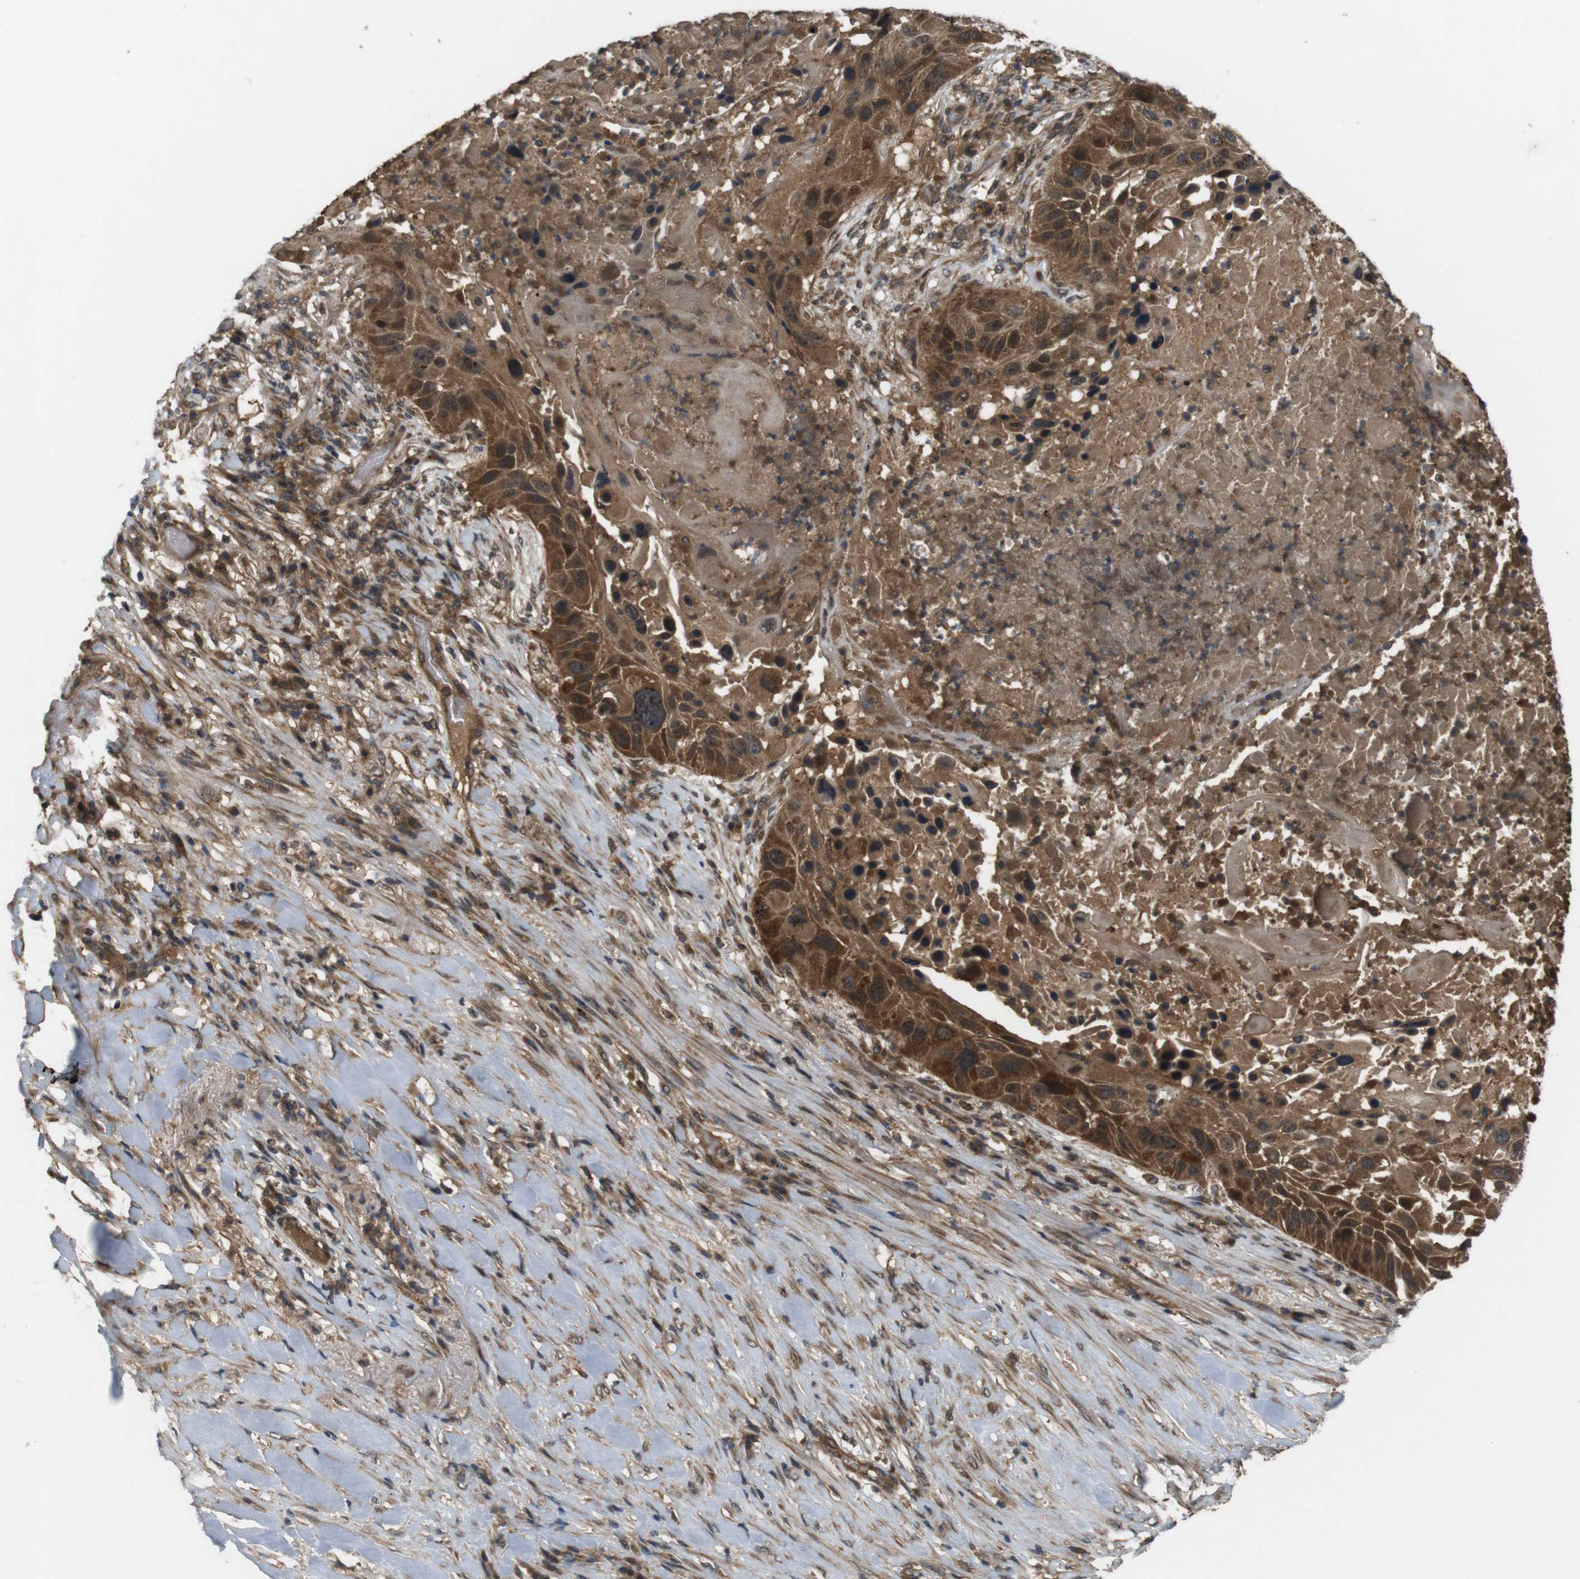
{"staining": {"intensity": "moderate", "quantity": ">75%", "location": "cytoplasmic/membranous"}, "tissue": "lung cancer", "cell_type": "Tumor cells", "image_type": "cancer", "snomed": [{"axis": "morphology", "description": "Squamous cell carcinoma, NOS"}, {"axis": "topography", "description": "Lung"}], "caption": "Human squamous cell carcinoma (lung) stained for a protein (brown) reveals moderate cytoplasmic/membranous positive positivity in about >75% of tumor cells.", "gene": "NFKBIE", "patient": {"sex": "male", "age": 57}}